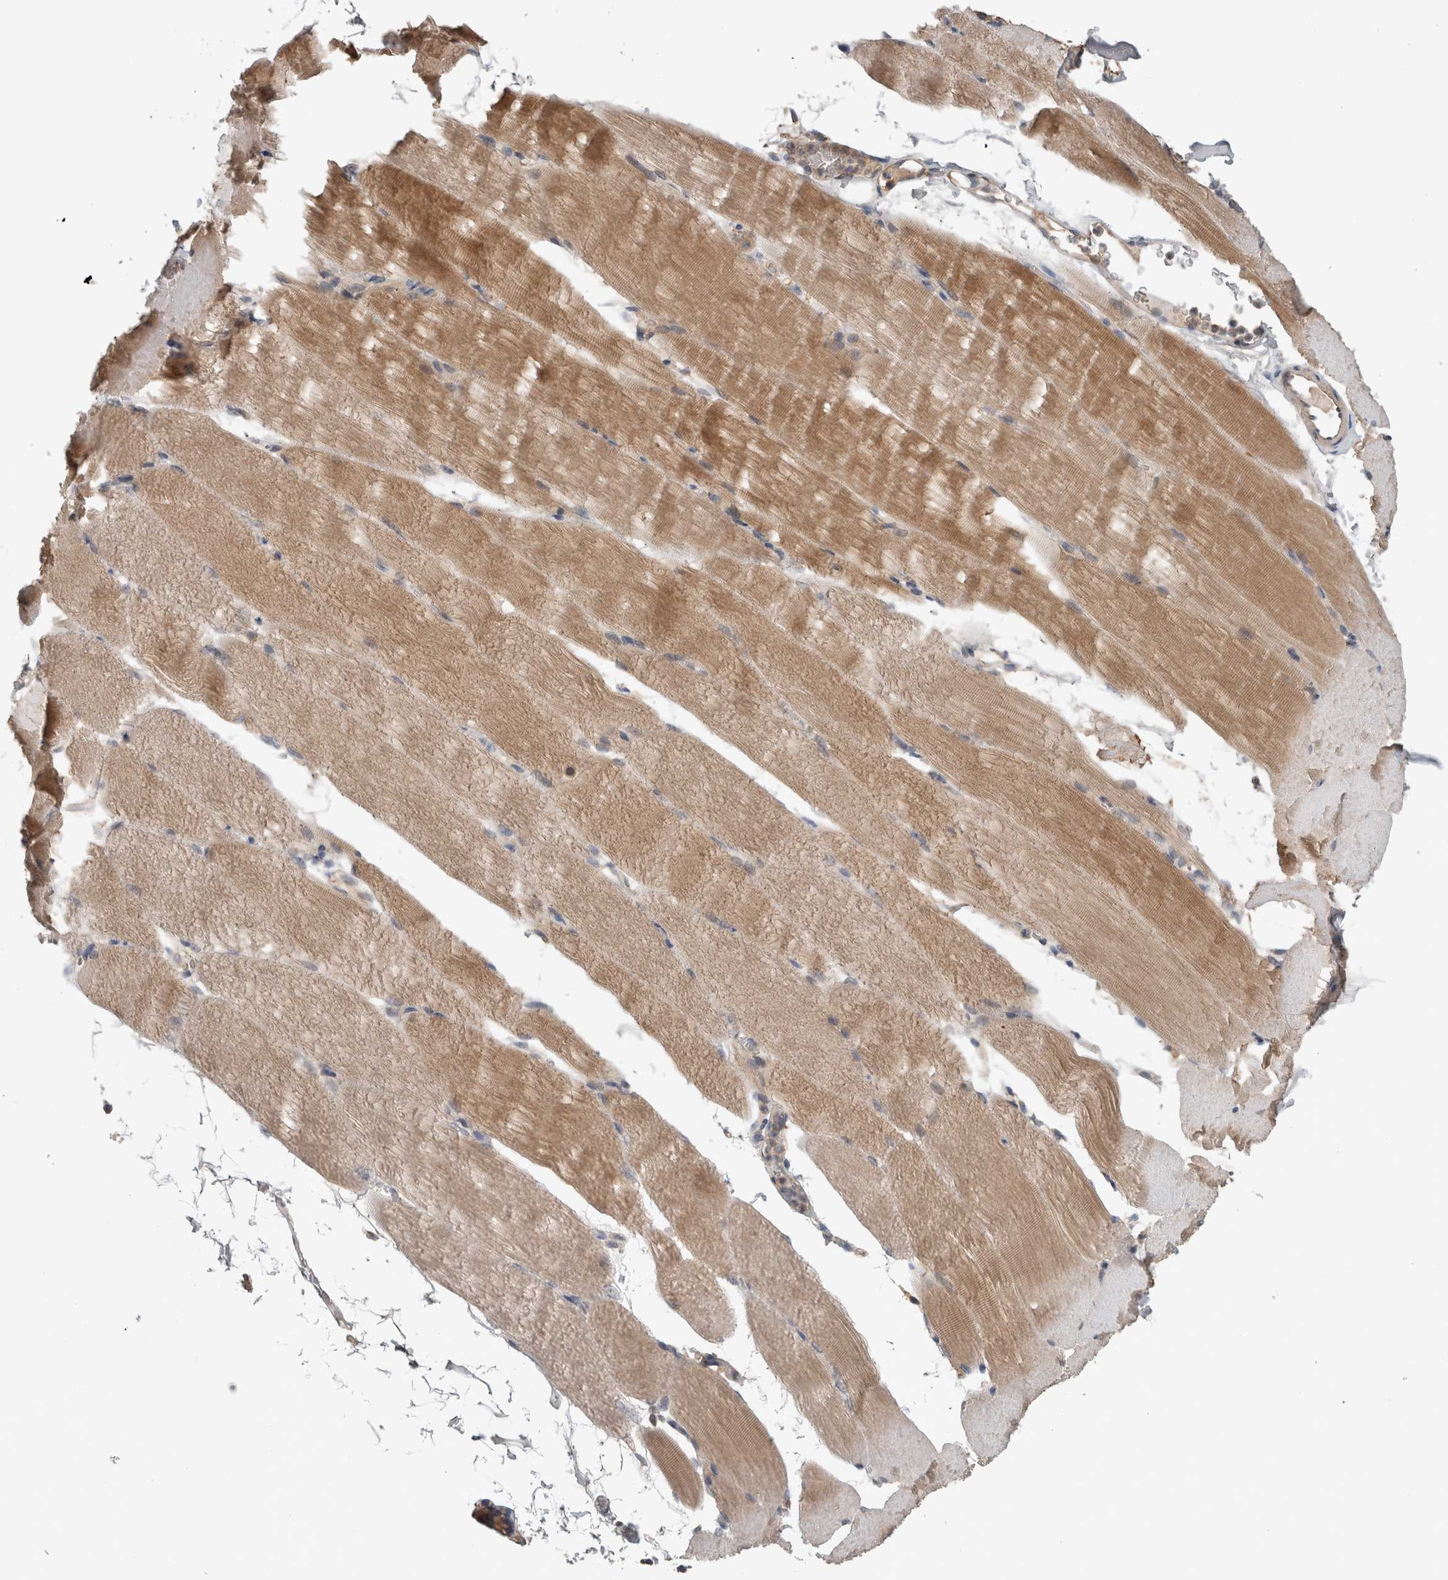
{"staining": {"intensity": "moderate", "quantity": ">75%", "location": "cytoplasmic/membranous"}, "tissue": "skeletal muscle", "cell_type": "Myocytes", "image_type": "normal", "snomed": [{"axis": "morphology", "description": "Normal tissue, NOS"}, {"axis": "topography", "description": "Skeletal muscle"}, {"axis": "topography", "description": "Parathyroid gland"}], "caption": "DAB (3,3'-diaminobenzidine) immunohistochemical staining of benign human skeletal muscle reveals moderate cytoplasmic/membranous protein expression in about >75% of myocytes.", "gene": "TARBP1", "patient": {"sex": "female", "age": 37}}